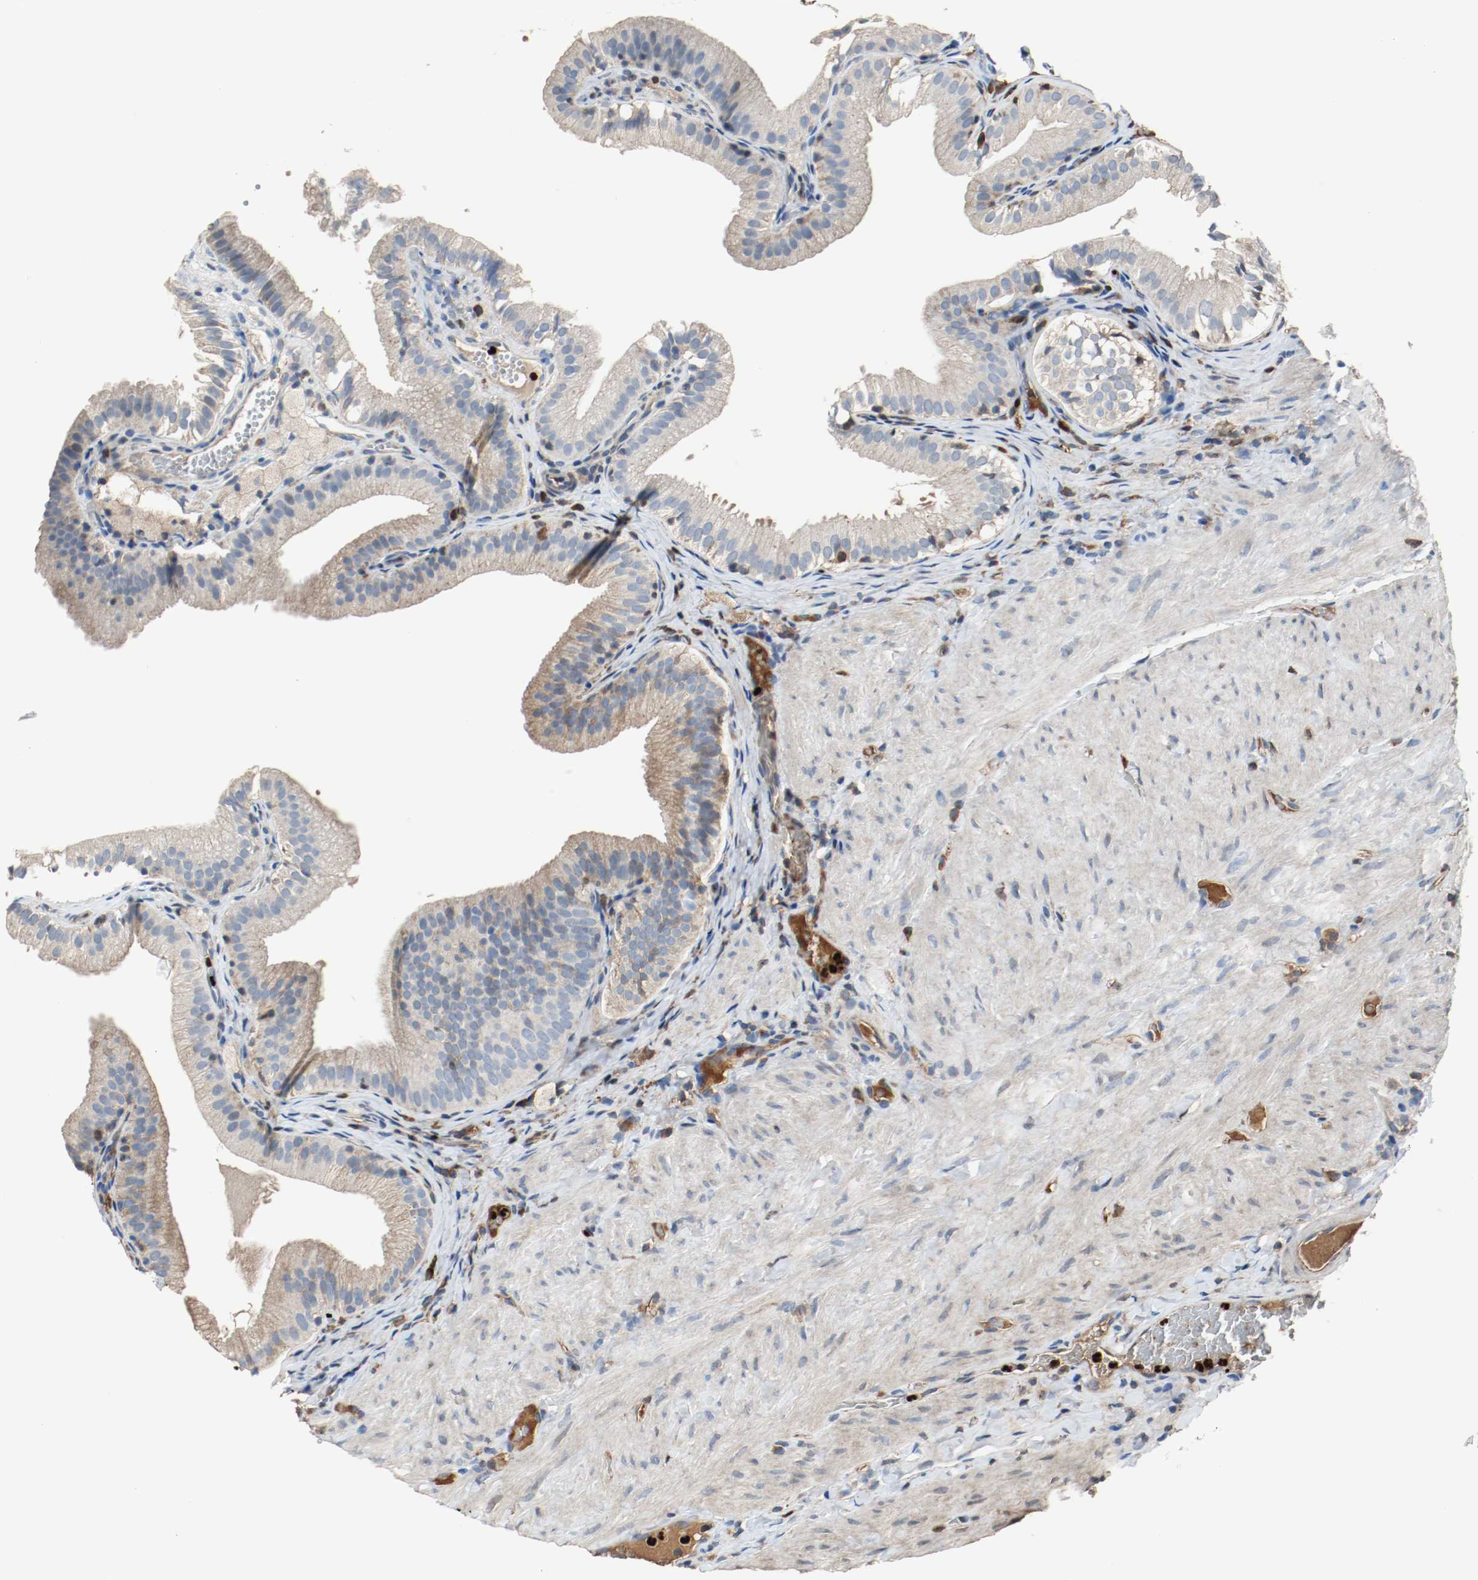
{"staining": {"intensity": "weak", "quantity": "<25%", "location": "cytoplasmic/membranous"}, "tissue": "gallbladder", "cell_type": "Glandular cells", "image_type": "normal", "snomed": [{"axis": "morphology", "description": "Normal tissue, NOS"}, {"axis": "topography", "description": "Gallbladder"}], "caption": "DAB immunohistochemical staining of unremarkable human gallbladder demonstrates no significant expression in glandular cells. (Immunohistochemistry (ihc), brightfield microscopy, high magnification).", "gene": "BLK", "patient": {"sex": "female", "age": 24}}